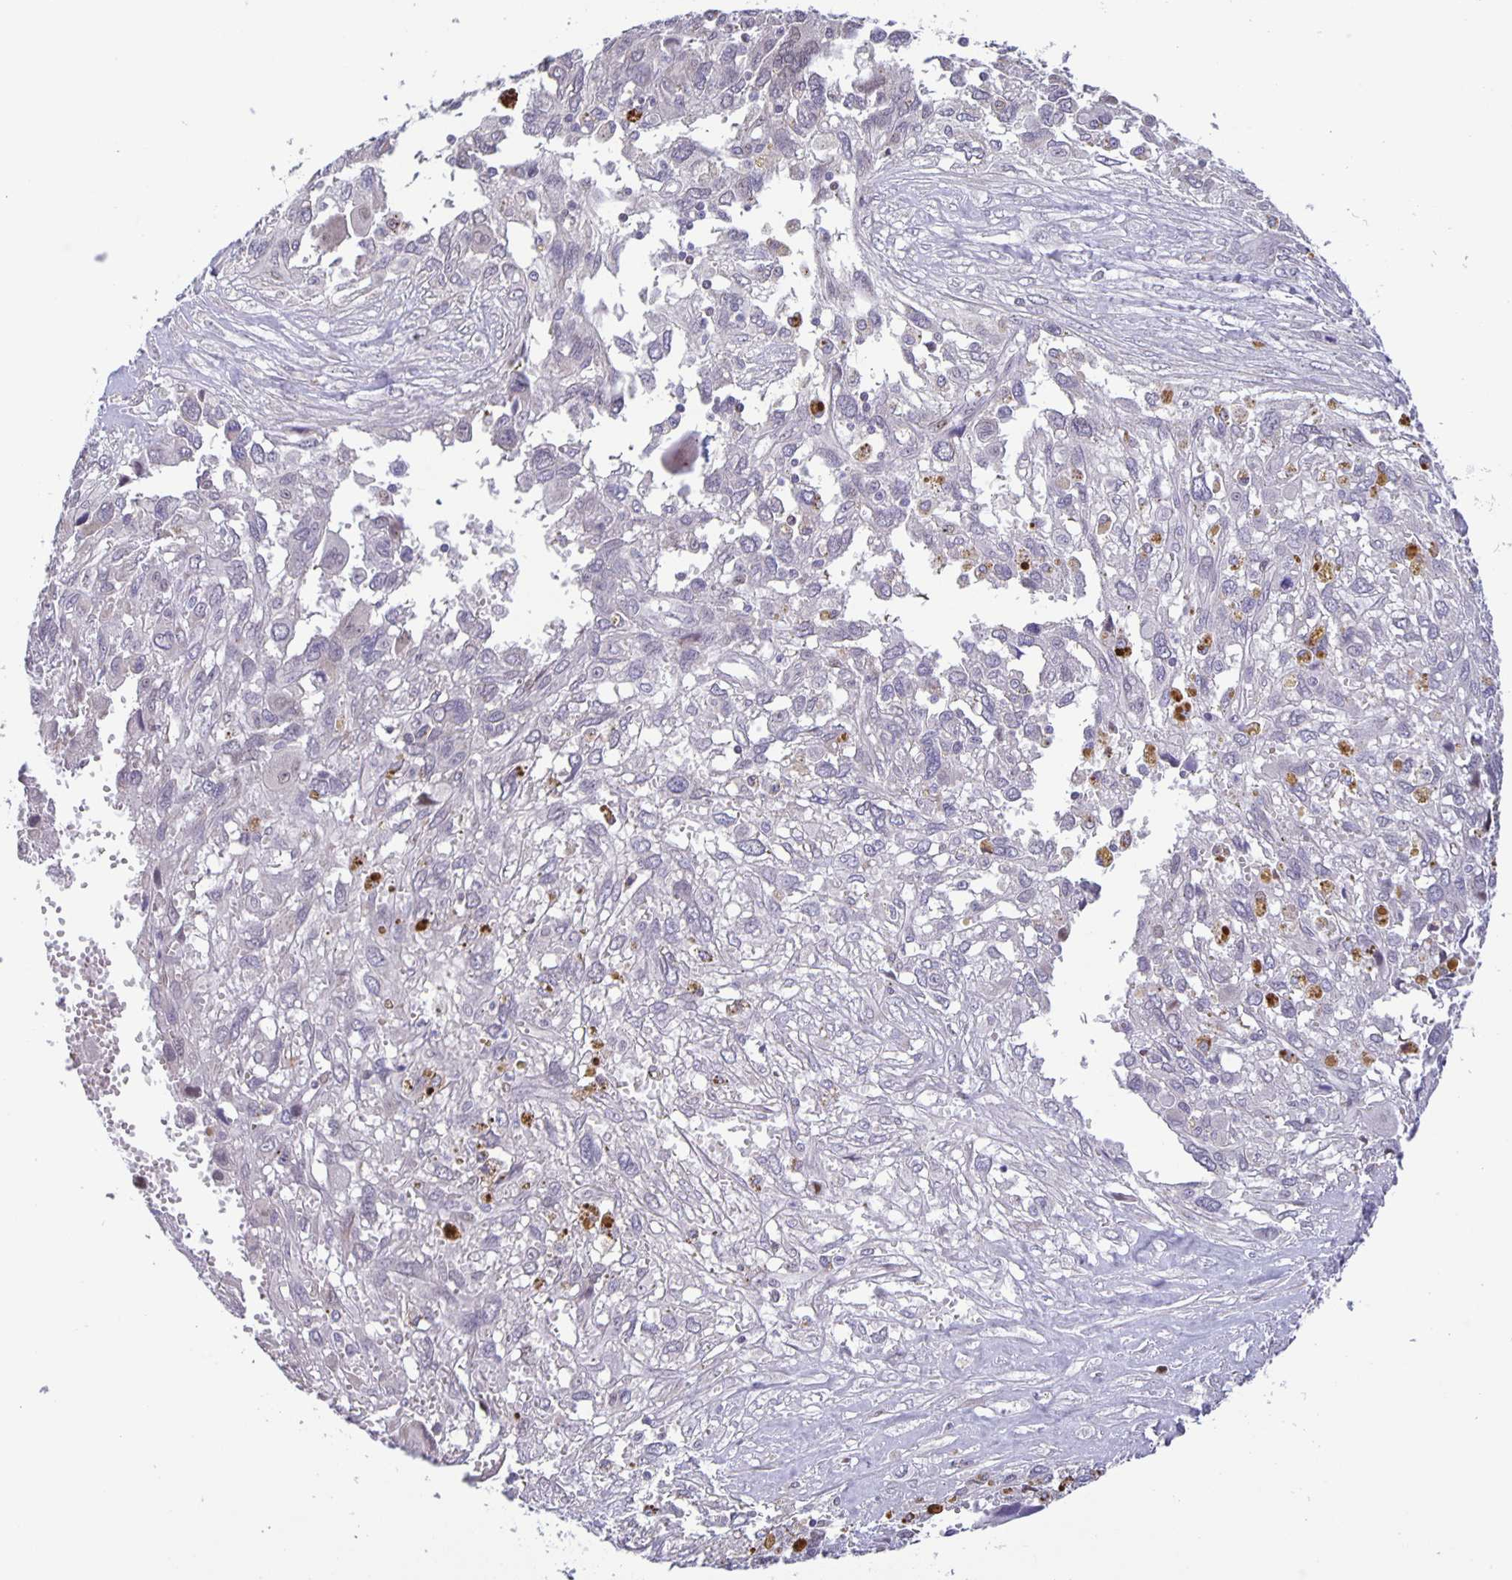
{"staining": {"intensity": "negative", "quantity": "none", "location": "none"}, "tissue": "pancreatic cancer", "cell_type": "Tumor cells", "image_type": "cancer", "snomed": [{"axis": "morphology", "description": "Adenocarcinoma, NOS"}, {"axis": "topography", "description": "Pancreas"}], "caption": "Micrograph shows no protein expression in tumor cells of pancreatic cancer (adenocarcinoma) tissue.", "gene": "MAPK12", "patient": {"sex": "female", "age": 47}}